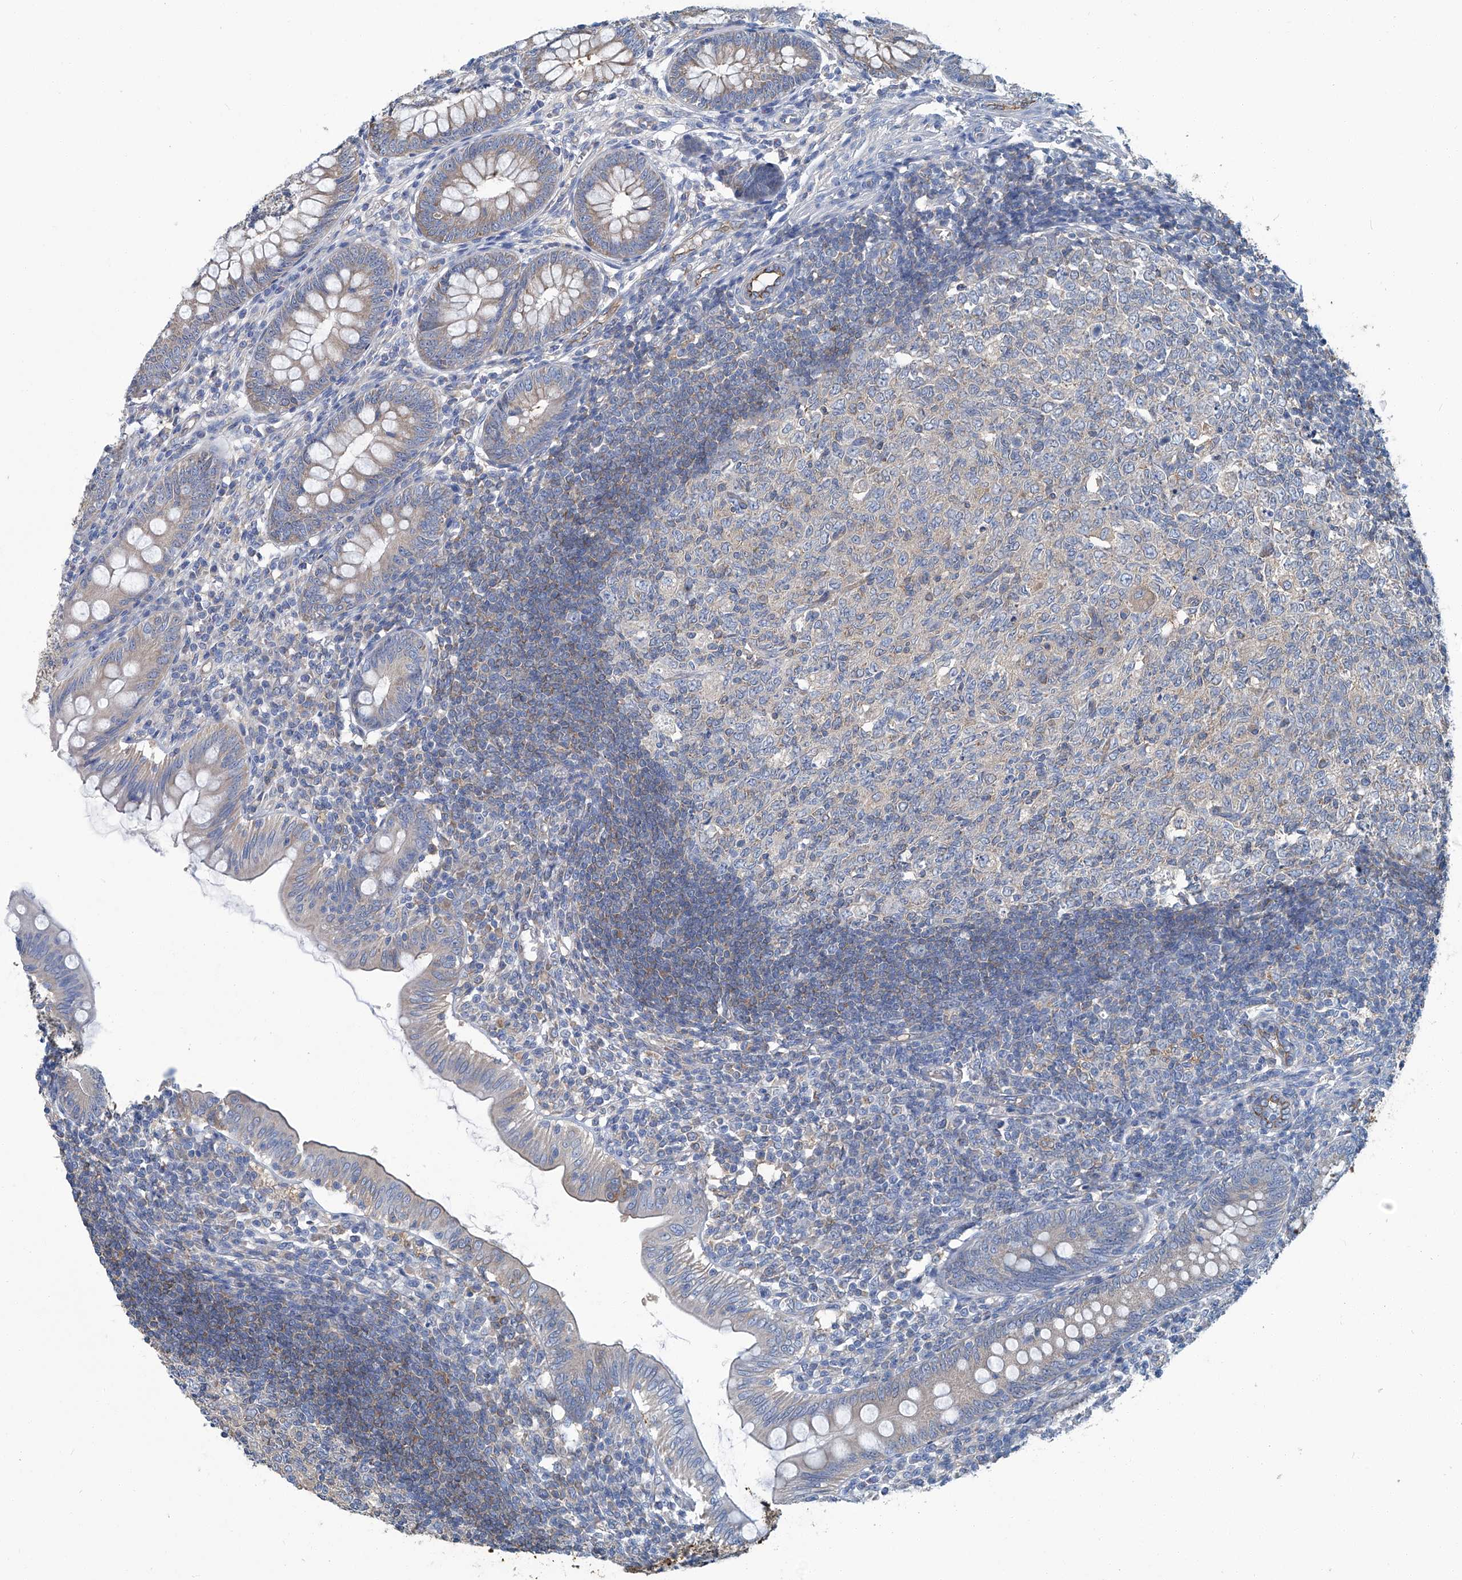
{"staining": {"intensity": "moderate", "quantity": "25%-75%", "location": "cytoplasmic/membranous"}, "tissue": "appendix", "cell_type": "Glandular cells", "image_type": "normal", "snomed": [{"axis": "morphology", "description": "Normal tissue, NOS"}, {"axis": "topography", "description": "Appendix"}], "caption": "A photomicrograph of human appendix stained for a protein displays moderate cytoplasmic/membranous brown staining in glandular cells.", "gene": "PFKL", "patient": {"sex": "male", "age": 14}}